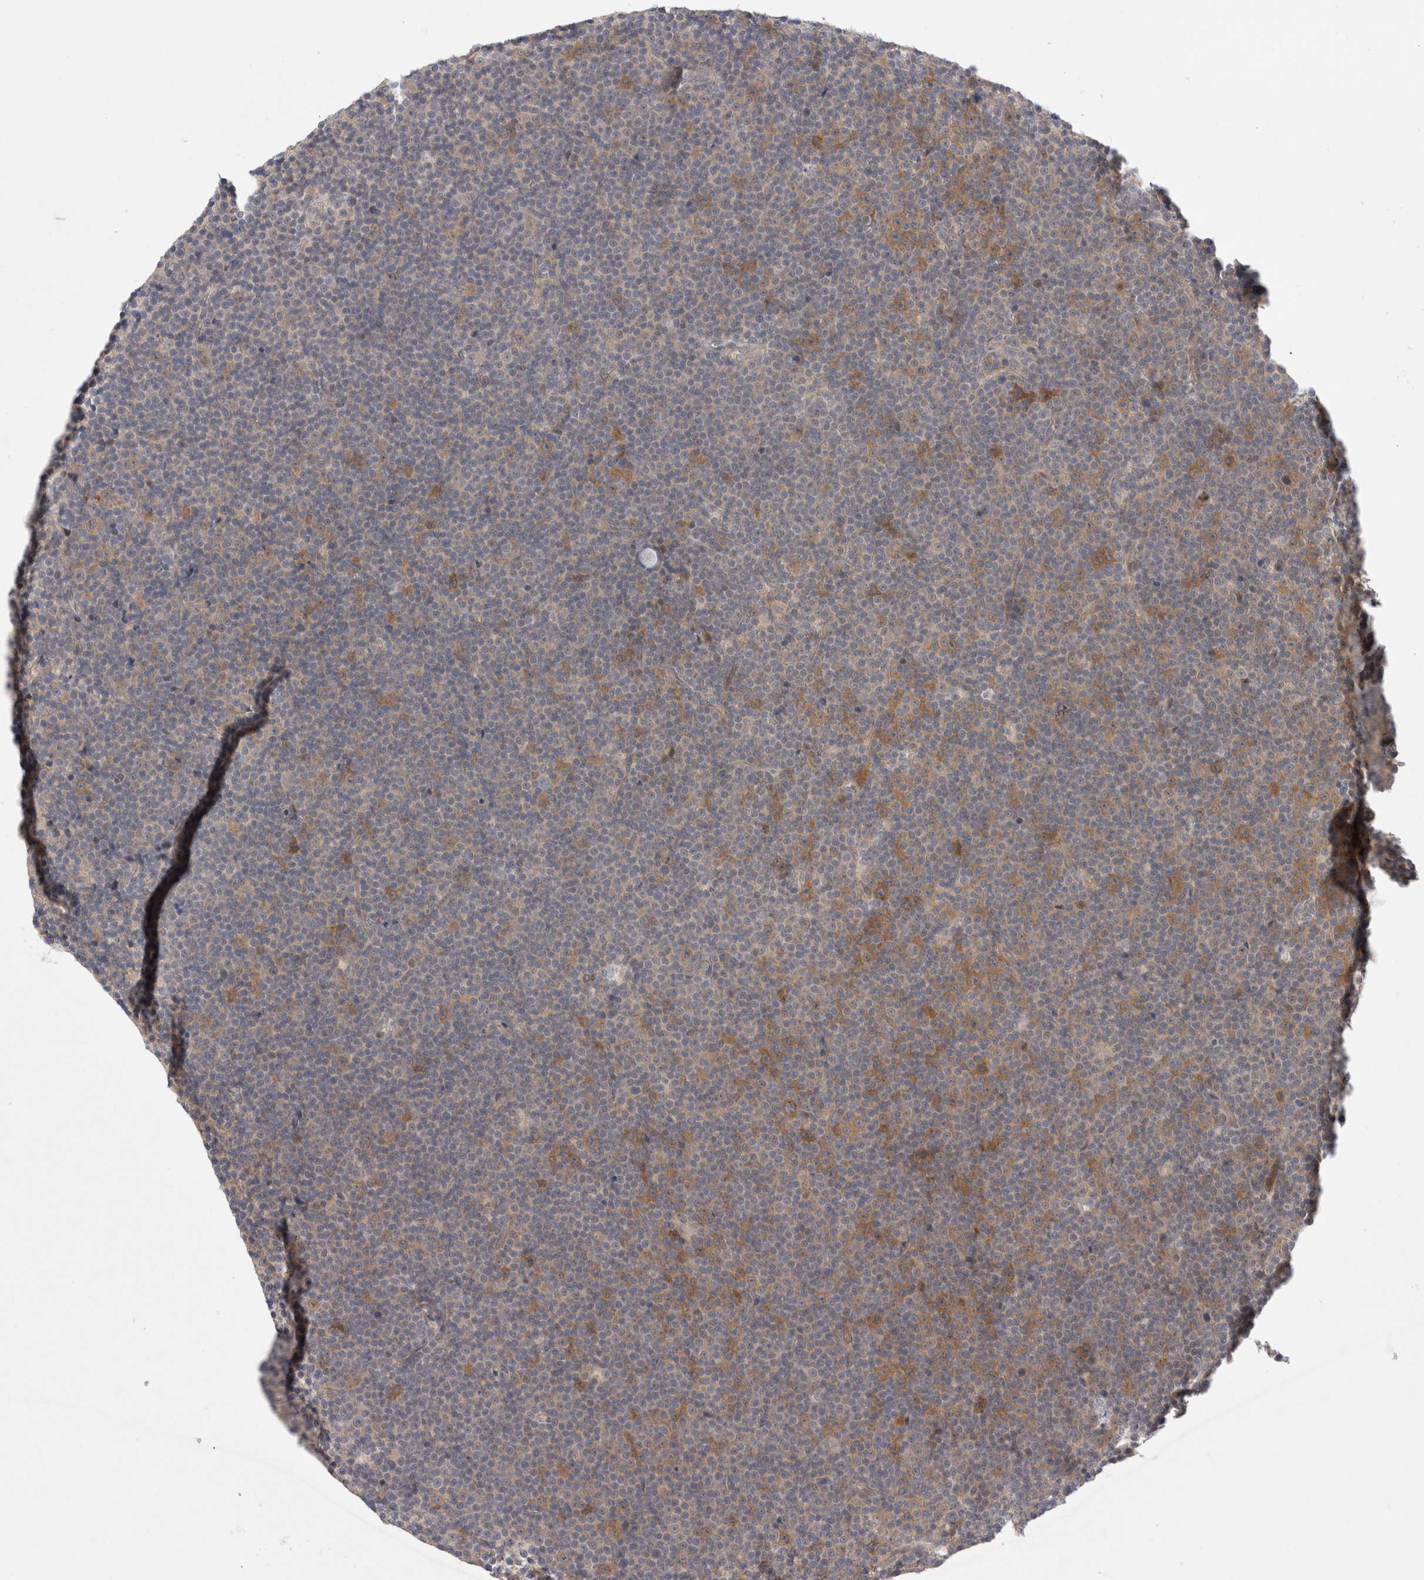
{"staining": {"intensity": "moderate", "quantity": "25%-75%", "location": "cytoplasmic/membranous"}, "tissue": "lymphoma", "cell_type": "Tumor cells", "image_type": "cancer", "snomed": [{"axis": "morphology", "description": "Malignant lymphoma, non-Hodgkin's type, Low grade"}, {"axis": "topography", "description": "Lymph node"}], "caption": "High-power microscopy captured an immunohistochemistry image of lymphoma, revealing moderate cytoplasmic/membranous expression in approximately 25%-75% of tumor cells.", "gene": "CERS3", "patient": {"sex": "female", "age": 67}}